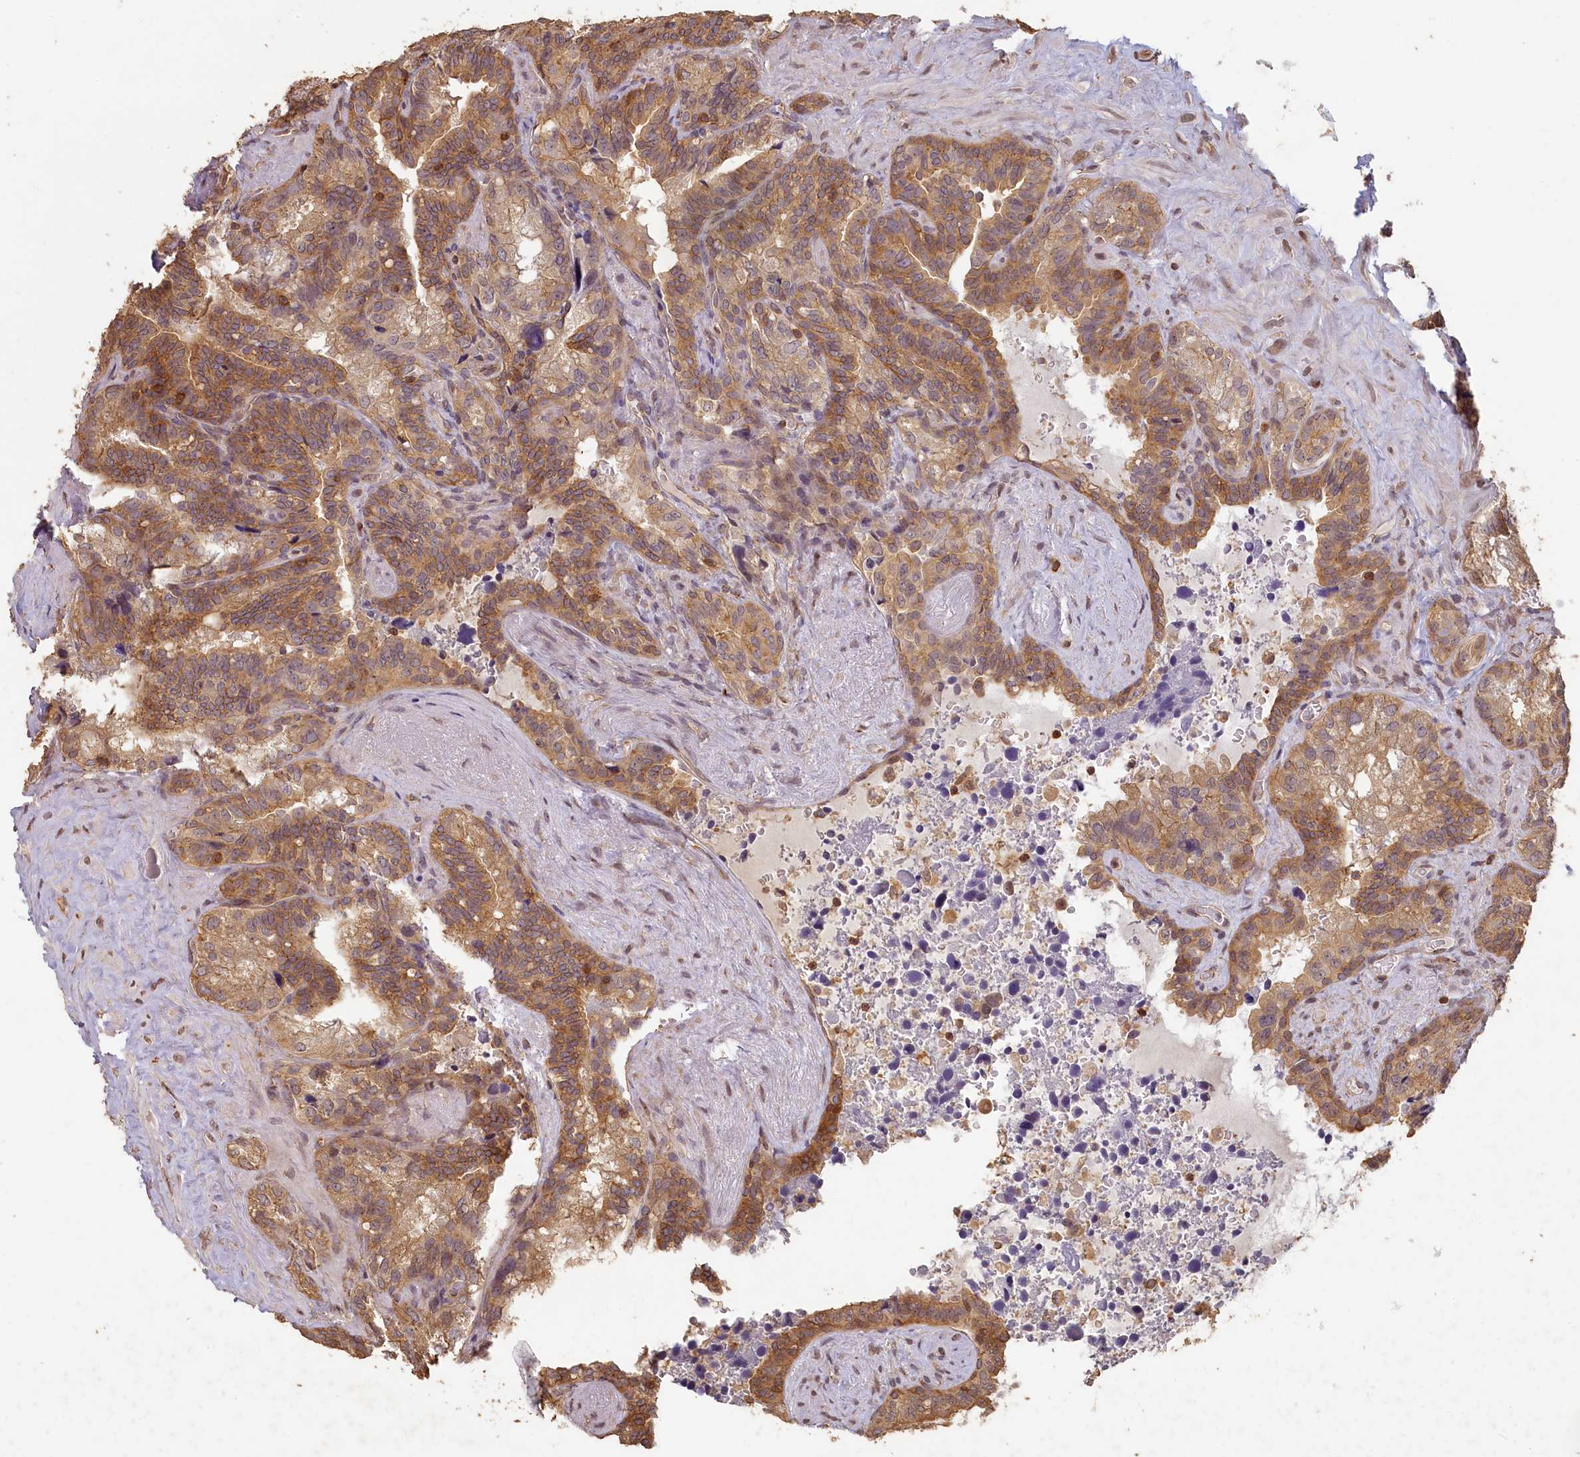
{"staining": {"intensity": "moderate", "quantity": ">75%", "location": "cytoplasmic/membranous"}, "tissue": "seminal vesicle", "cell_type": "Glandular cells", "image_type": "normal", "snomed": [{"axis": "morphology", "description": "Normal tissue, NOS"}, {"axis": "topography", "description": "Seminal veicle"}], "caption": "Protein expression analysis of benign seminal vesicle demonstrates moderate cytoplasmic/membranous positivity in about >75% of glandular cells. (Stains: DAB in brown, nuclei in blue, Microscopy: brightfield microscopy at high magnification).", "gene": "MADD", "patient": {"sex": "male", "age": 68}}